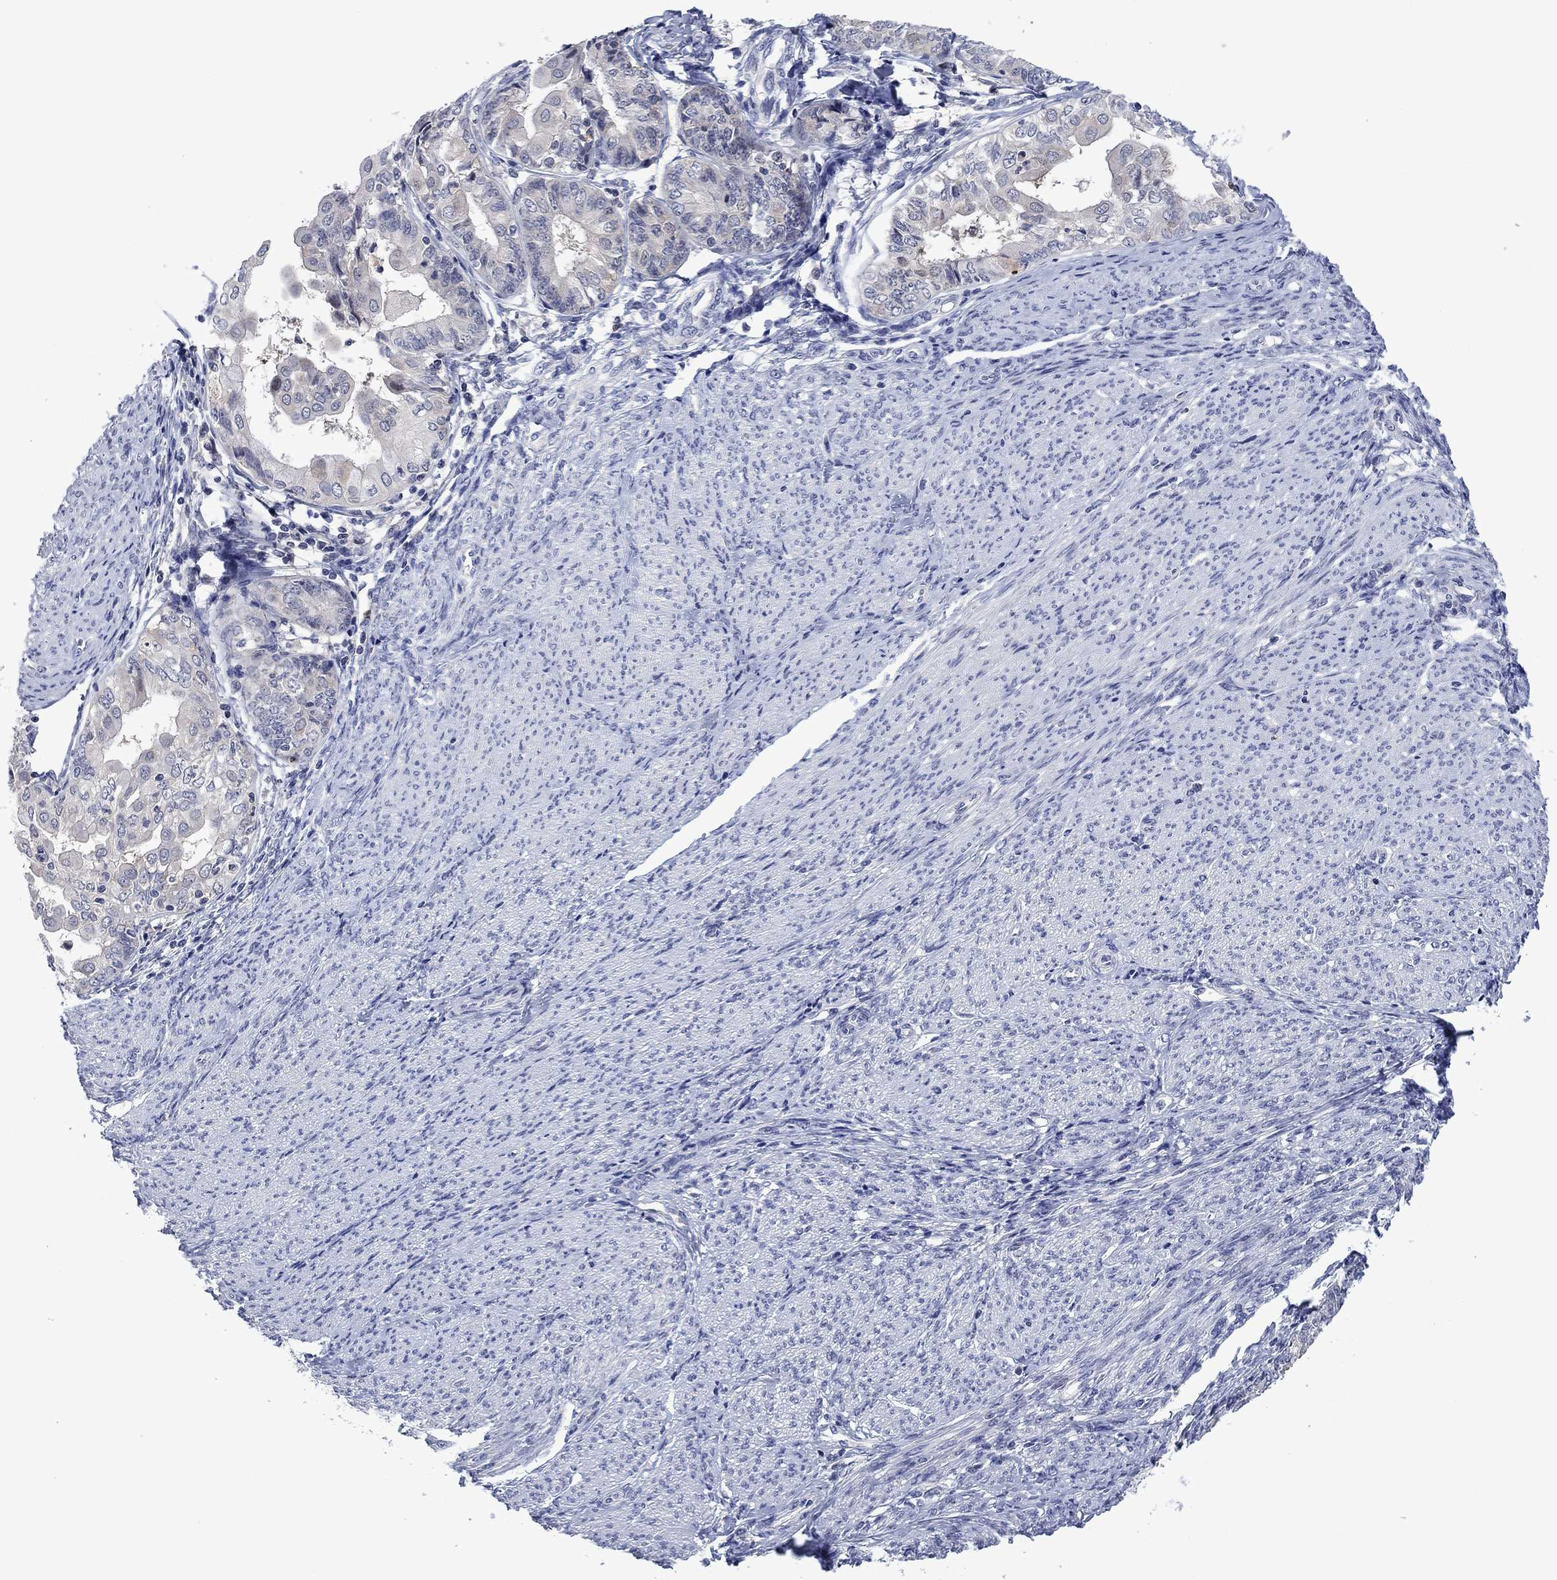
{"staining": {"intensity": "negative", "quantity": "none", "location": "none"}, "tissue": "endometrial cancer", "cell_type": "Tumor cells", "image_type": "cancer", "snomed": [{"axis": "morphology", "description": "Adenocarcinoma, NOS"}, {"axis": "topography", "description": "Endometrium"}], "caption": "Immunohistochemistry (IHC) histopathology image of neoplastic tissue: endometrial cancer (adenocarcinoma) stained with DAB reveals no significant protein expression in tumor cells.", "gene": "AGL", "patient": {"sex": "female", "age": 68}}